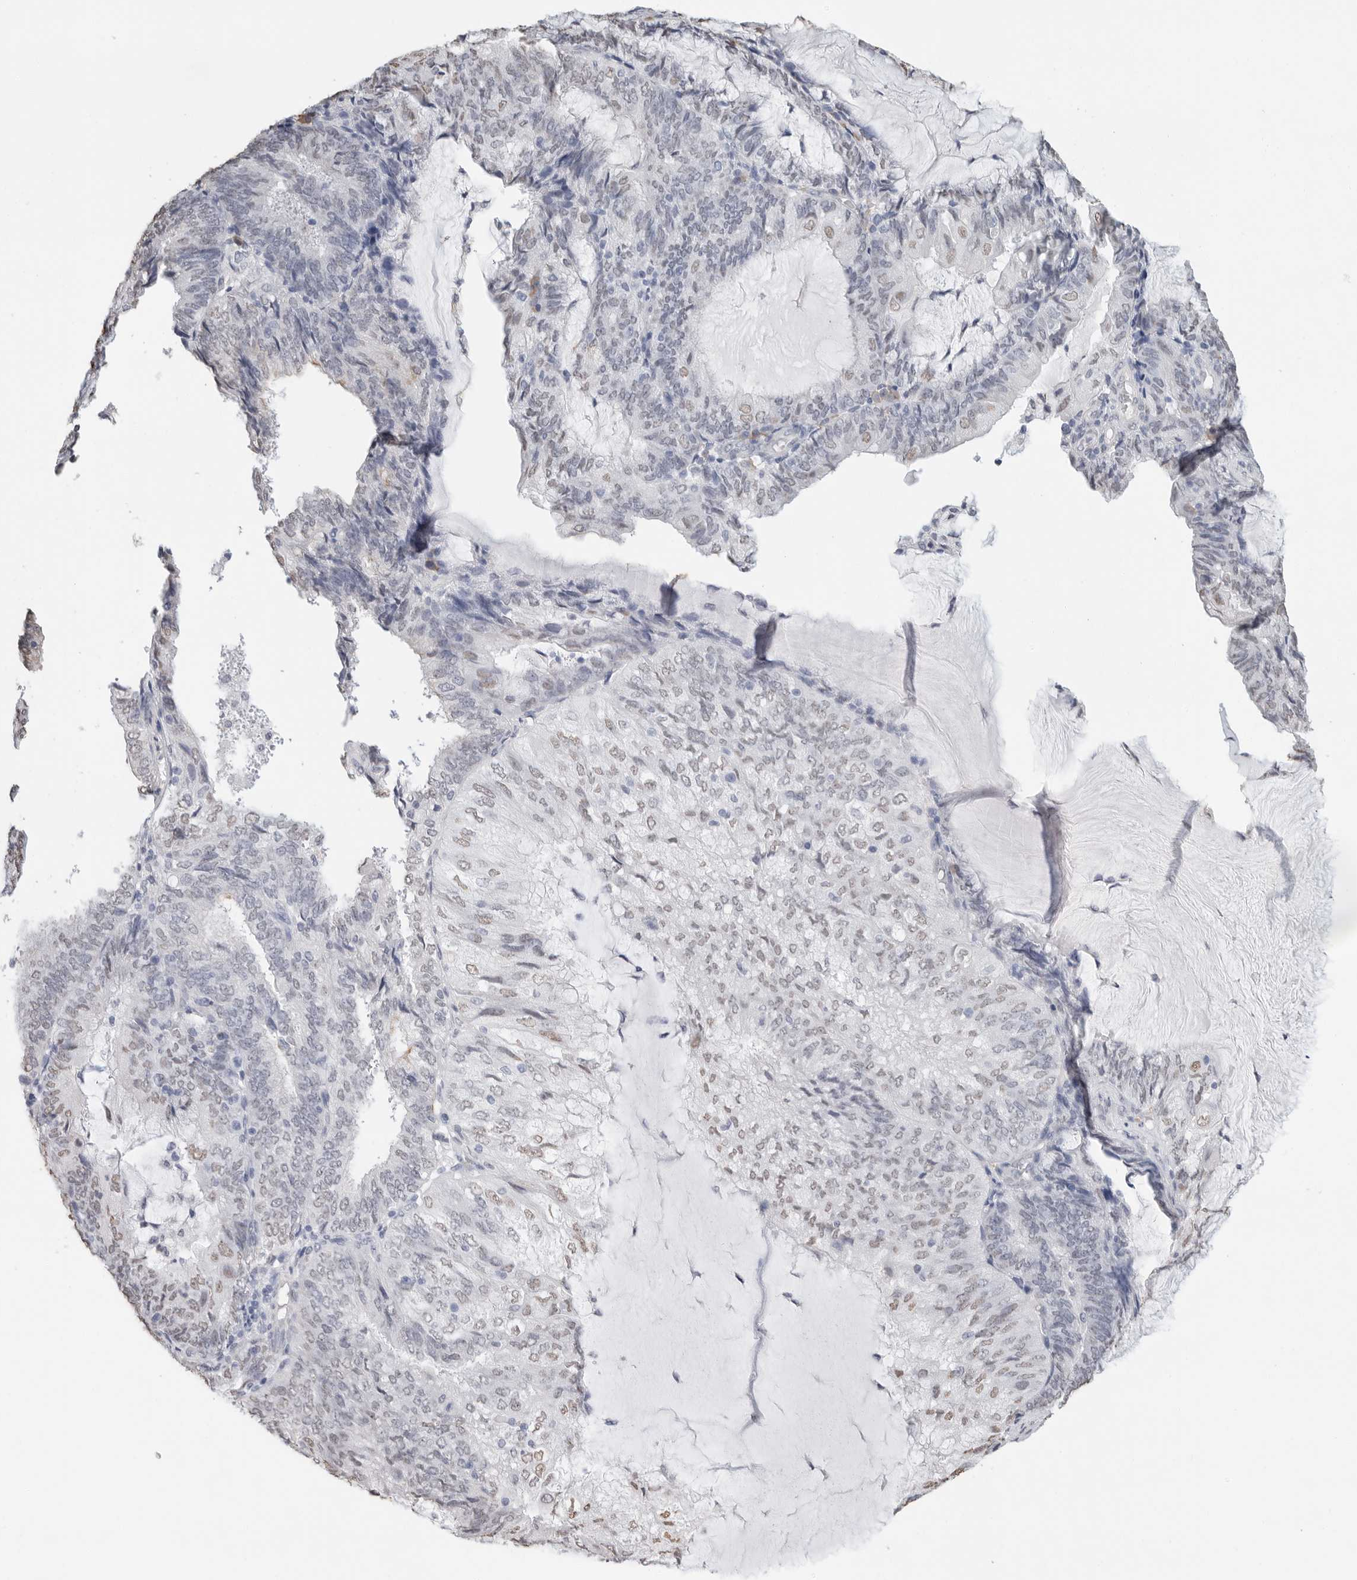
{"staining": {"intensity": "weak", "quantity": "25%-75%", "location": "nuclear"}, "tissue": "endometrial cancer", "cell_type": "Tumor cells", "image_type": "cancer", "snomed": [{"axis": "morphology", "description": "Adenocarcinoma, NOS"}, {"axis": "topography", "description": "Endometrium"}], "caption": "Endometrial cancer stained with DAB immunohistochemistry demonstrates low levels of weak nuclear staining in about 25%-75% of tumor cells.", "gene": "ARHGEF10", "patient": {"sex": "female", "age": 81}}